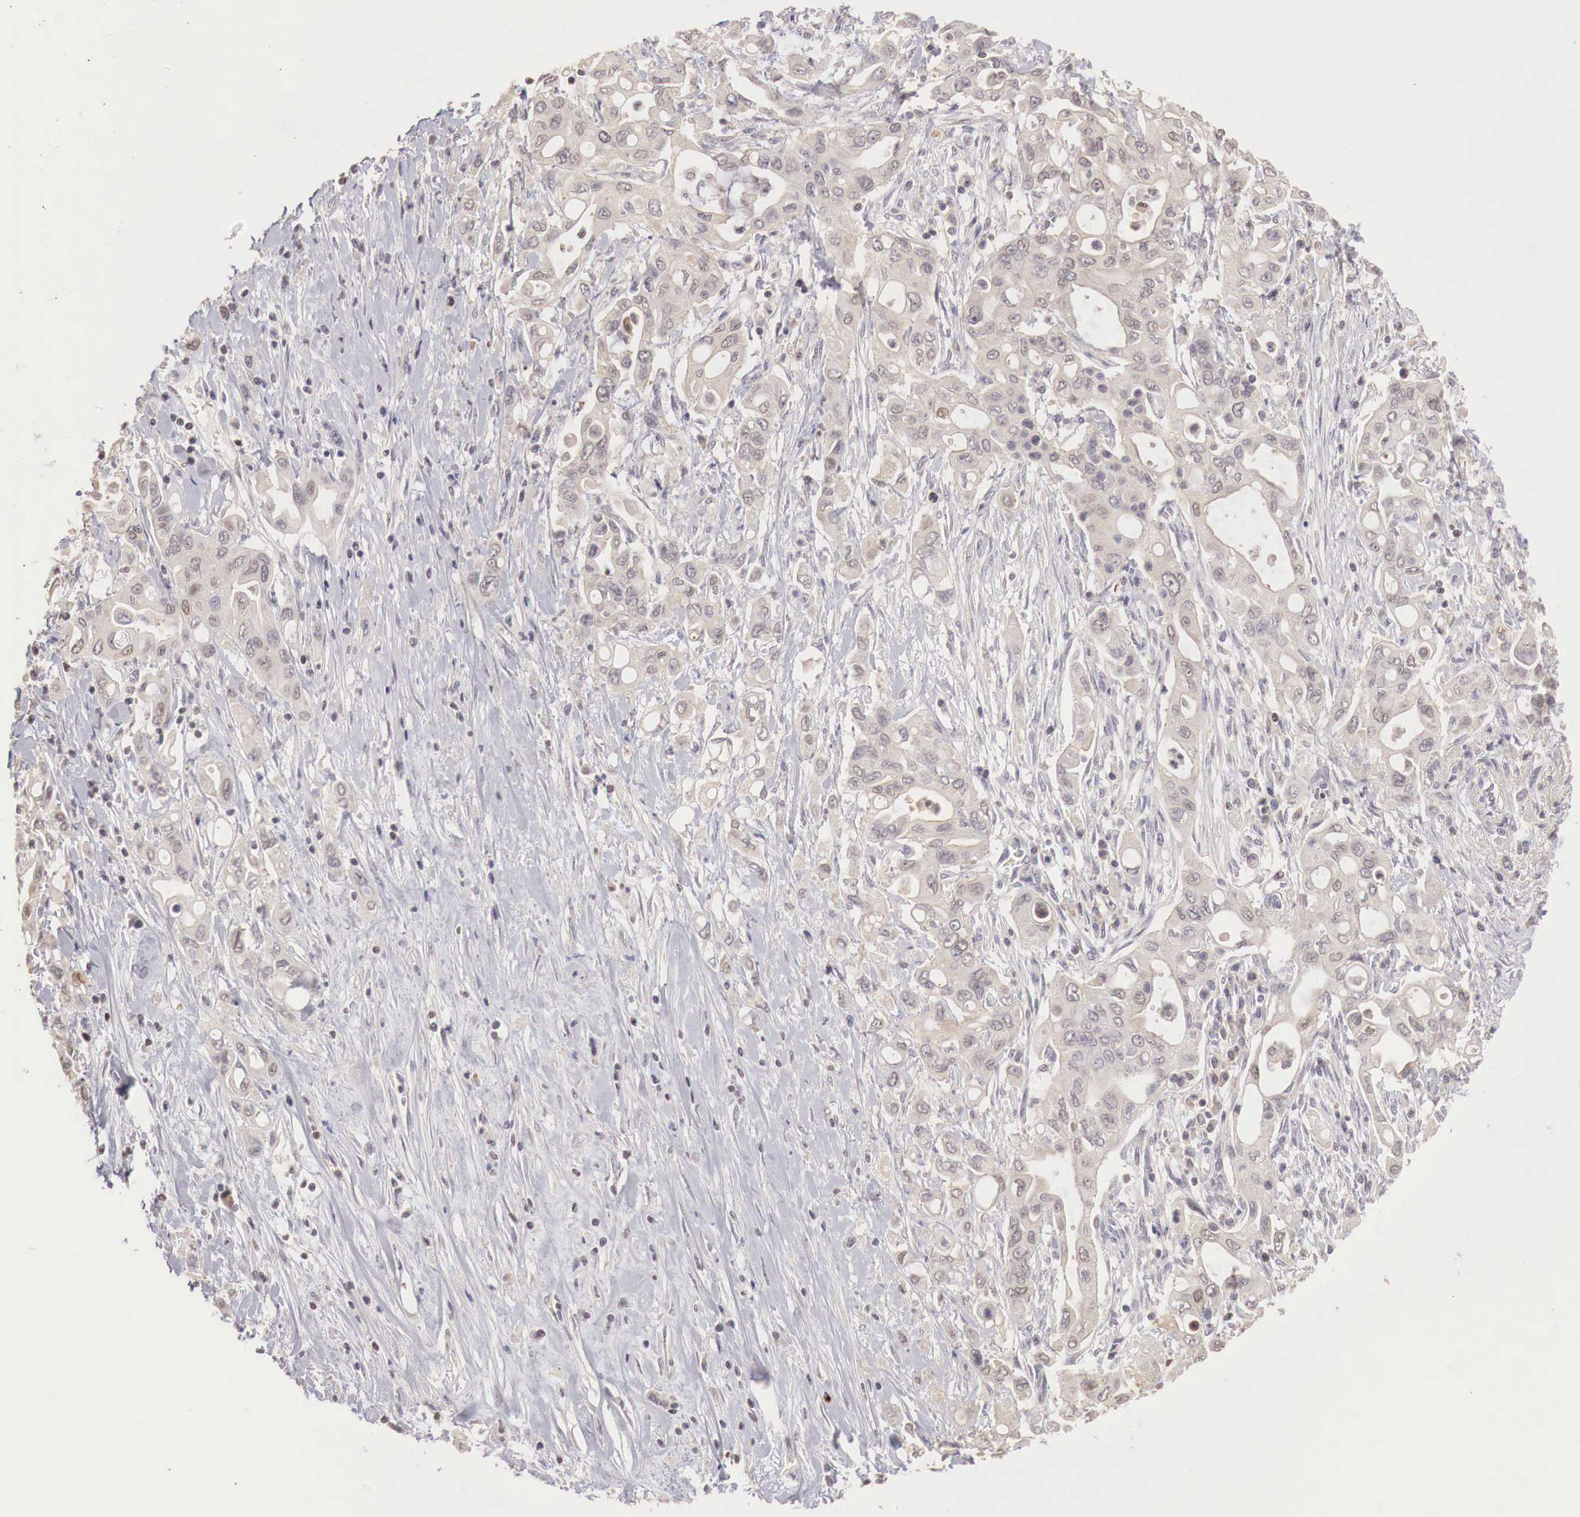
{"staining": {"intensity": "weak", "quantity": ">75%", "location": "cytoplasmic/membranous"}, "tissue": "pancreatic cancer", "cell_type": "Tumor cells", "image_type": "cancer", "snomed": [{"axis": "morphology", "description": "Adenocarcinoma, NOS"}, {"axis": "topography", "description": "Pancreas"}], "caption": "Immunohistochemistry (IHC) staining of pancreatic adenocarcinoma, which demonstrates low levels of weak cytoplasmic/membranous staining in approximately >75% of tumor cells indicating weak cytoplasmic/membranous protein staining. The staining was performed using DAB (brown) for protein detection and nuclei were counterstained in hematoxylin (blue).", "gene": "TBC1D9", "patient": {"sex": "female", "age": 57}}